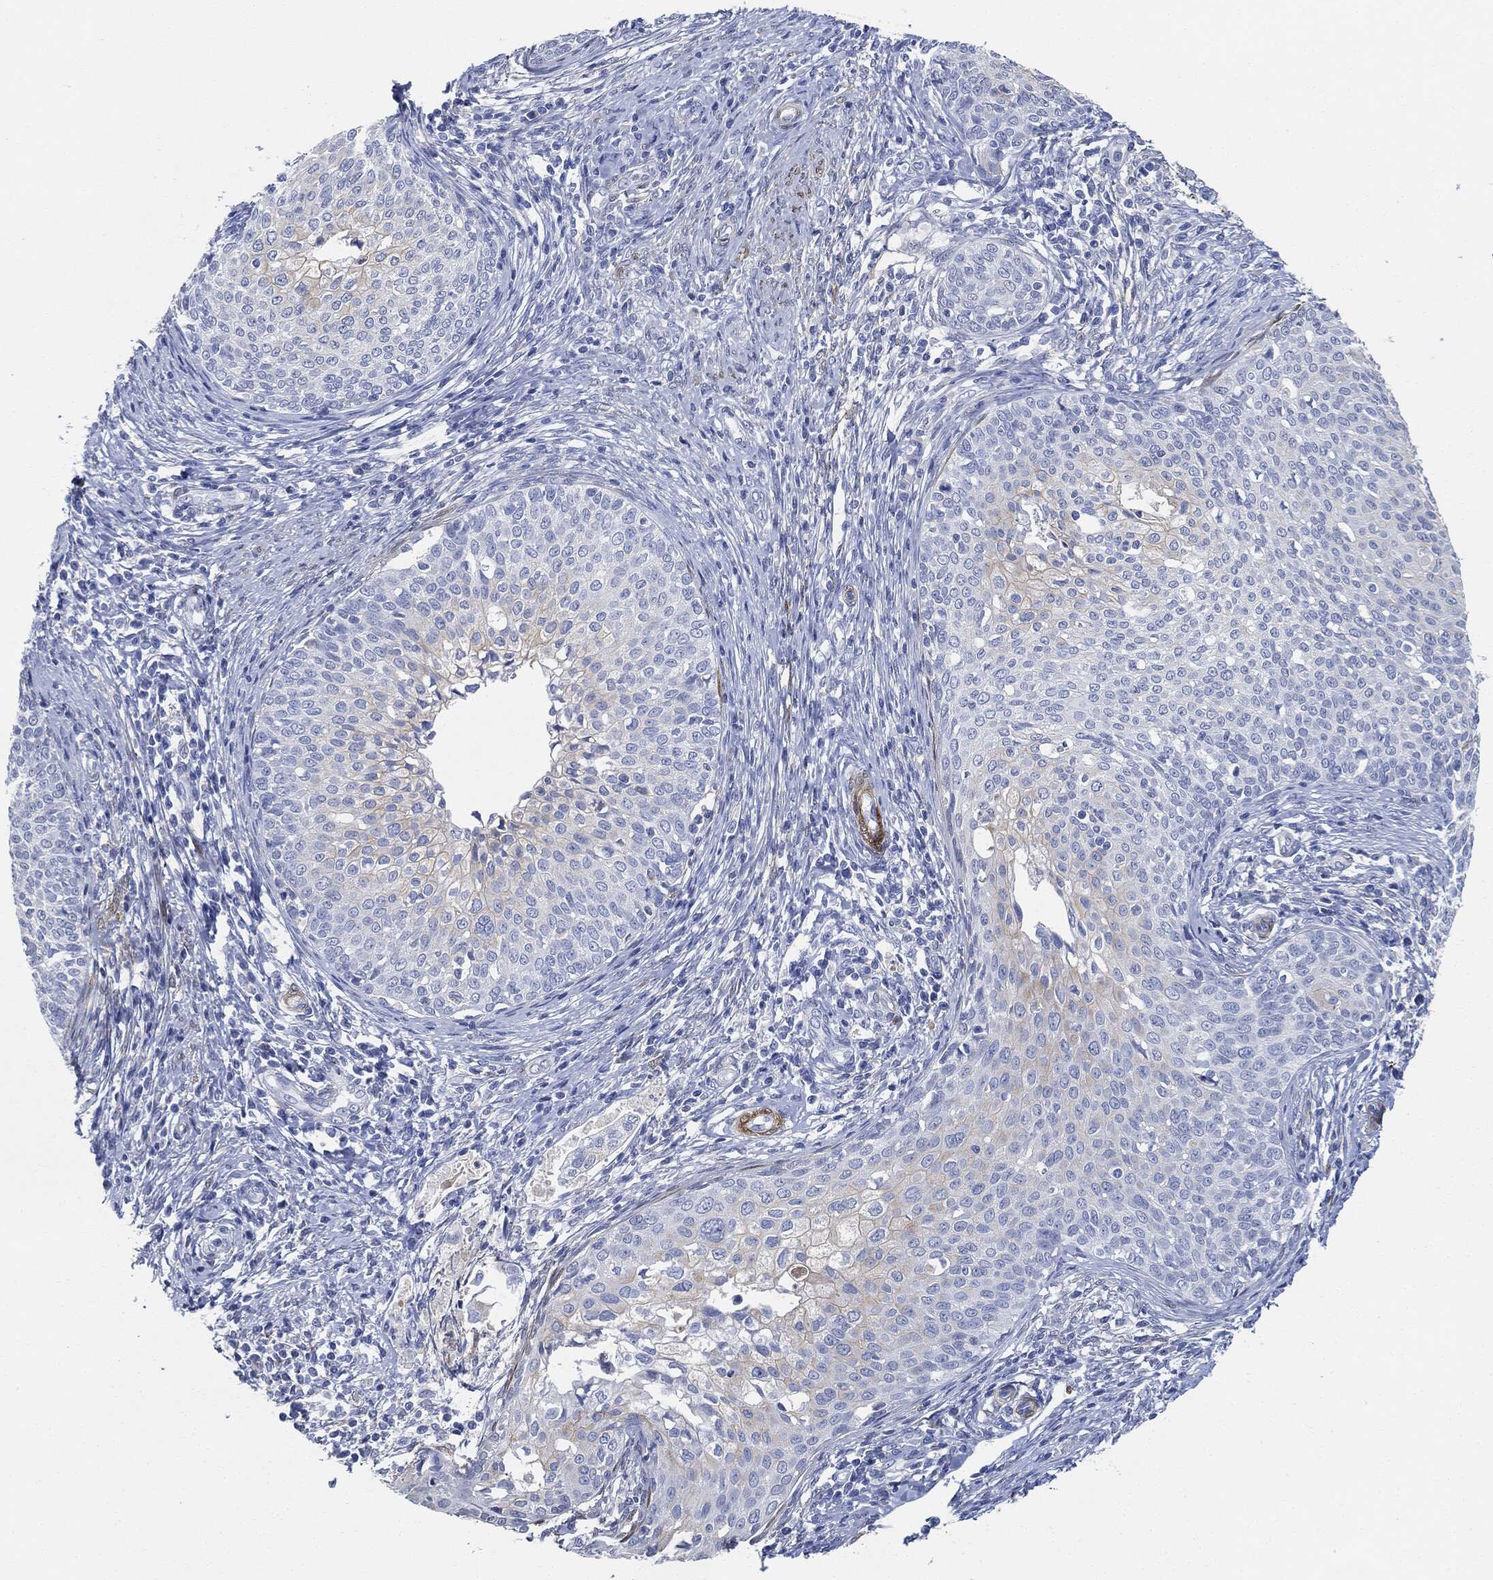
{"staining": {"intensity": "weak", "quantity": "<25%", "location": "cytoplasmic/membranous"}, "tissue": "cervical cancer", "cell_type": "Tumor cells", "image_type": "cancer", "snomed": [{"axis": "morphology", "description": "Squamous cell carcinoma, NOS"}, {"axis": "topography", "description": "Cervix"}], "caption": "Immunohistochemical staining of human cervical cancer demonstrates no significant positivity in tumor cells.", "gene": "TAGLN", "patient": {"sex": "female", "age": 51}}